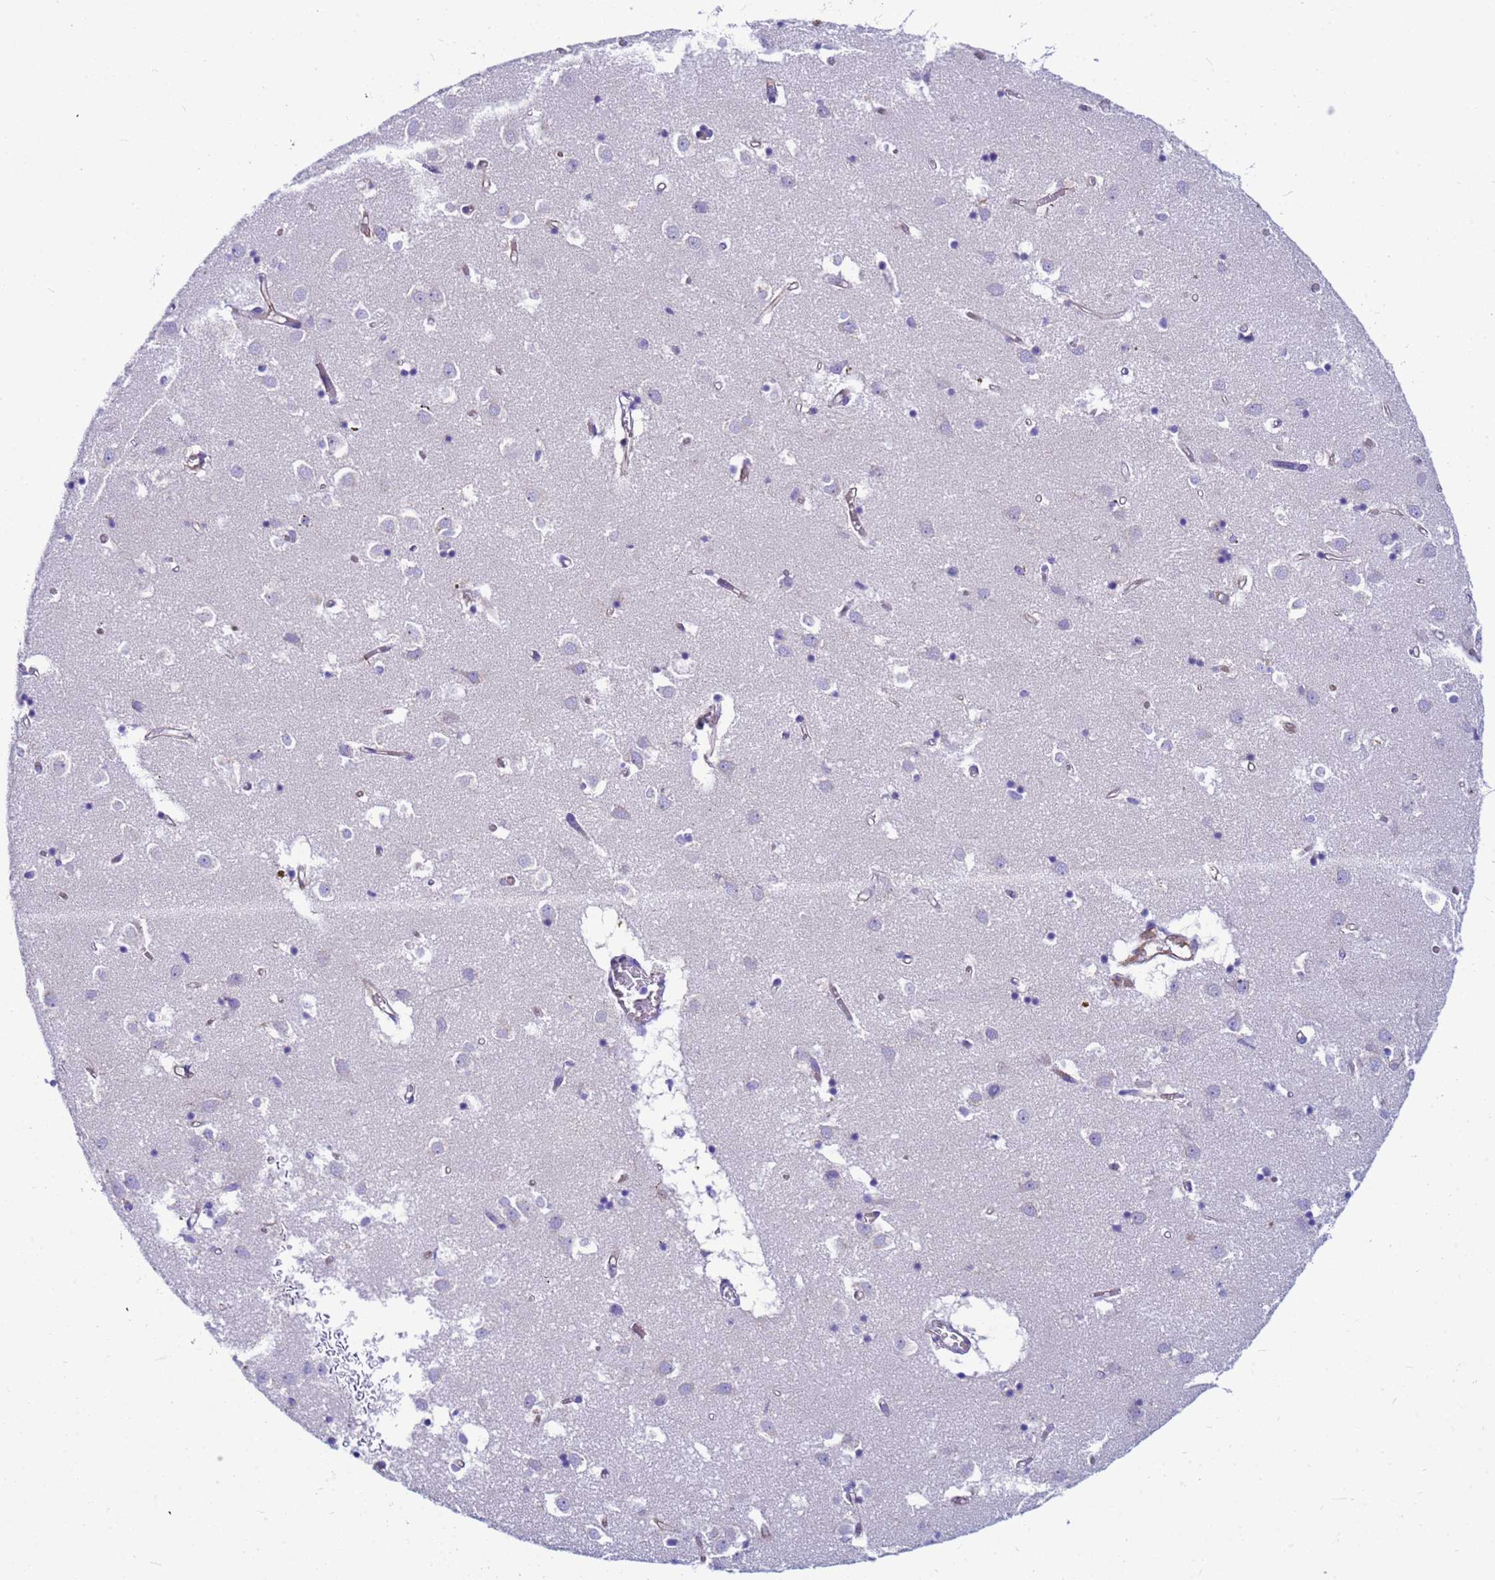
{"staining": {"intensity": "negative", "quantity": "none", "location": "none"}, "tissue": "caudate", "cell_type": "Glial cells", "image_type": "normal", "snomed": [{"axis": "morphology", "description": "Normal tissue, NOS"}, {"axis": "topography", "description": "Lateral ventricle wall"}], "caption": "There is no significant expression in glial cells of caudate.", "gene": "UBXN2B", "patient": {"sex": "male", "age": 70}}